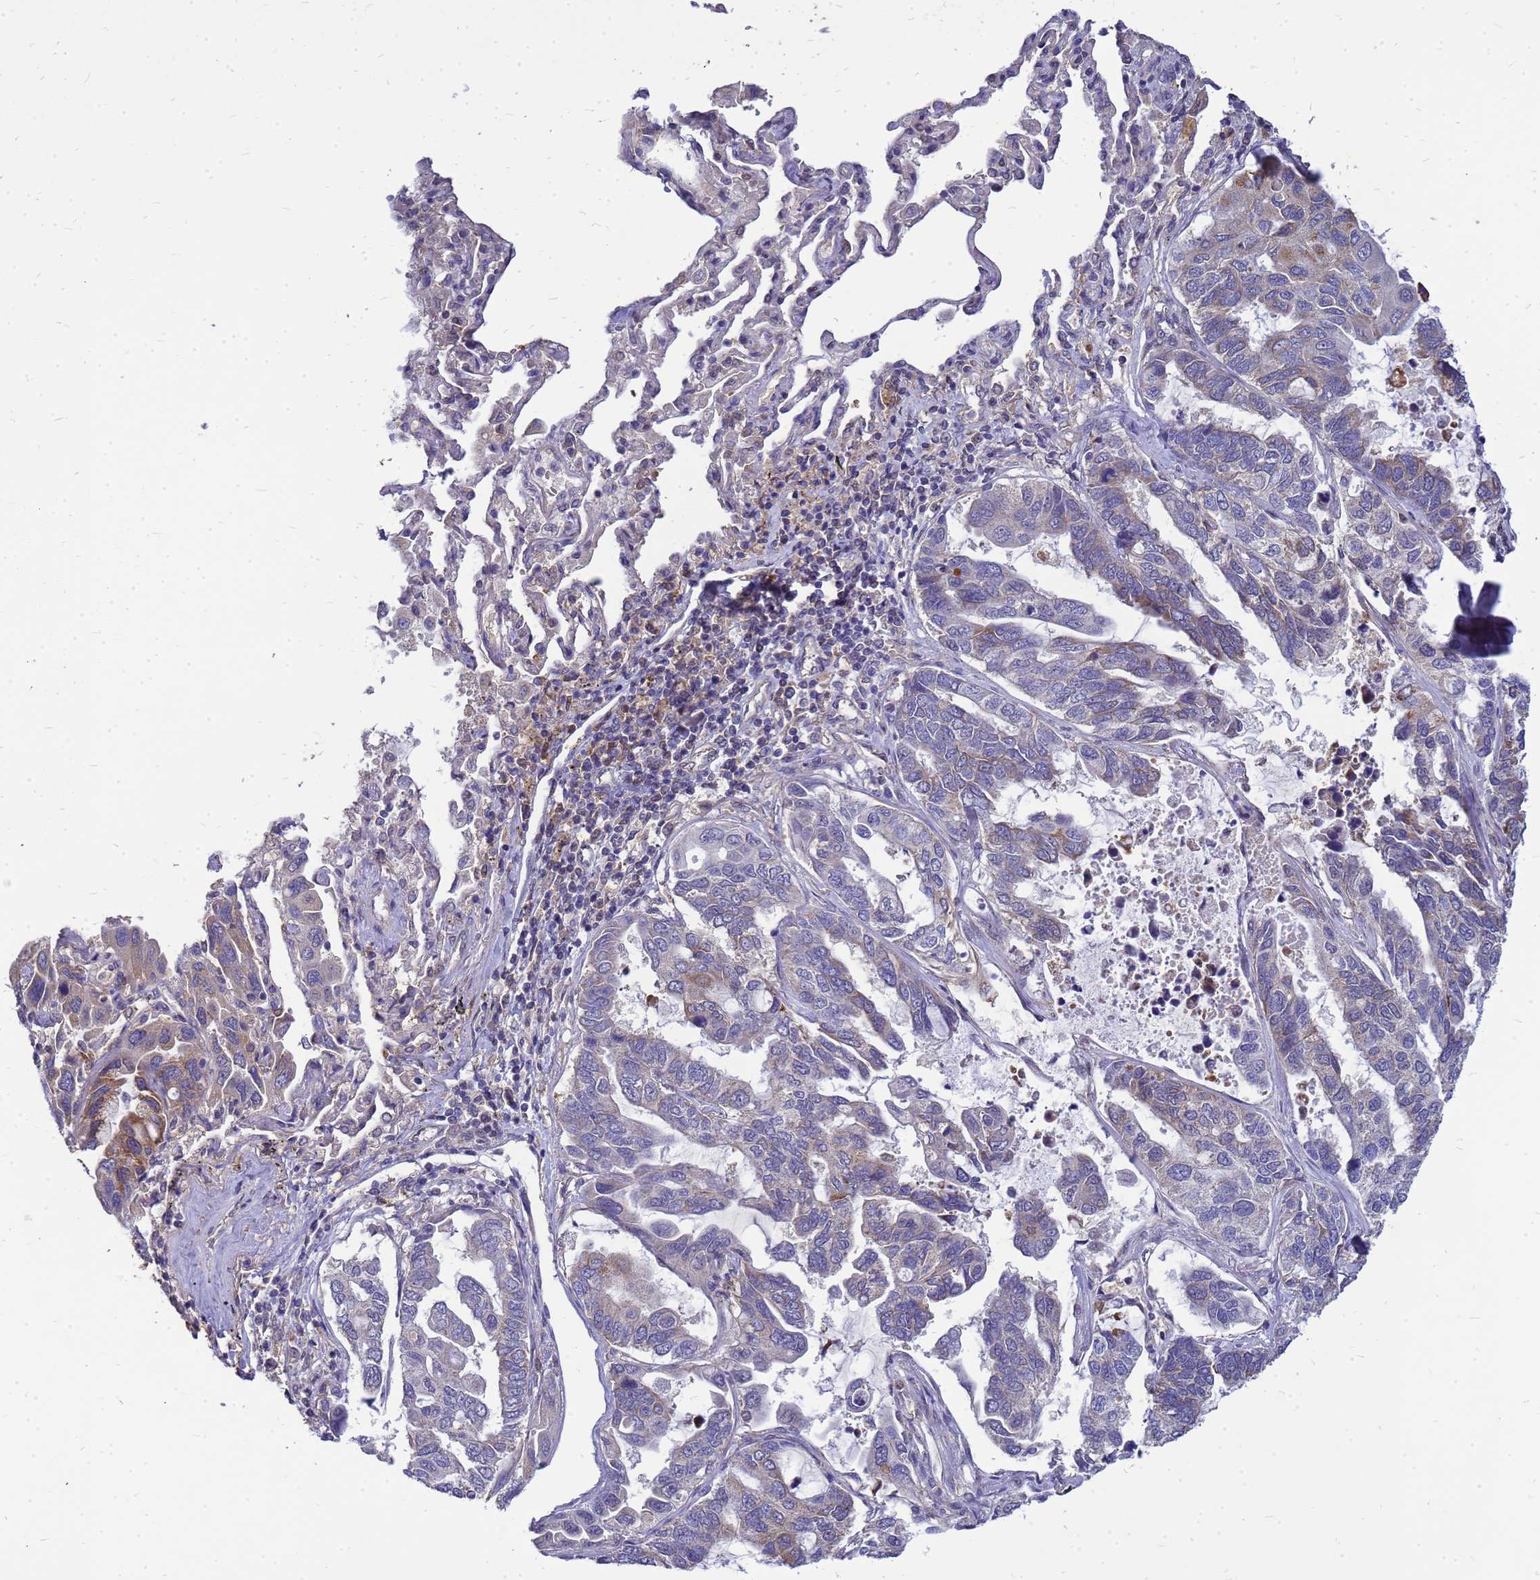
{"staining": {"intensity": "moderate", "quantity": "<25%", "location": "cytoplasmic/membranous"}, "tissue": "lung cancer", "cell_type": "Tumor cells", "image_type": "cancer", "snomed": [{"axis": "morphology", "description": "Adenocarcinoma, NOS"}, {"axis": "topography", "description": "Lung"}], "caption": "A micrograph of human adenocarcinoma (lung) stained for a protein demonstrates moderate cytoplasmic/membranous brown staining in tumor cells.", "gene": "EIF4EBP3", "patient": {"sex": "male", "age": 64}}